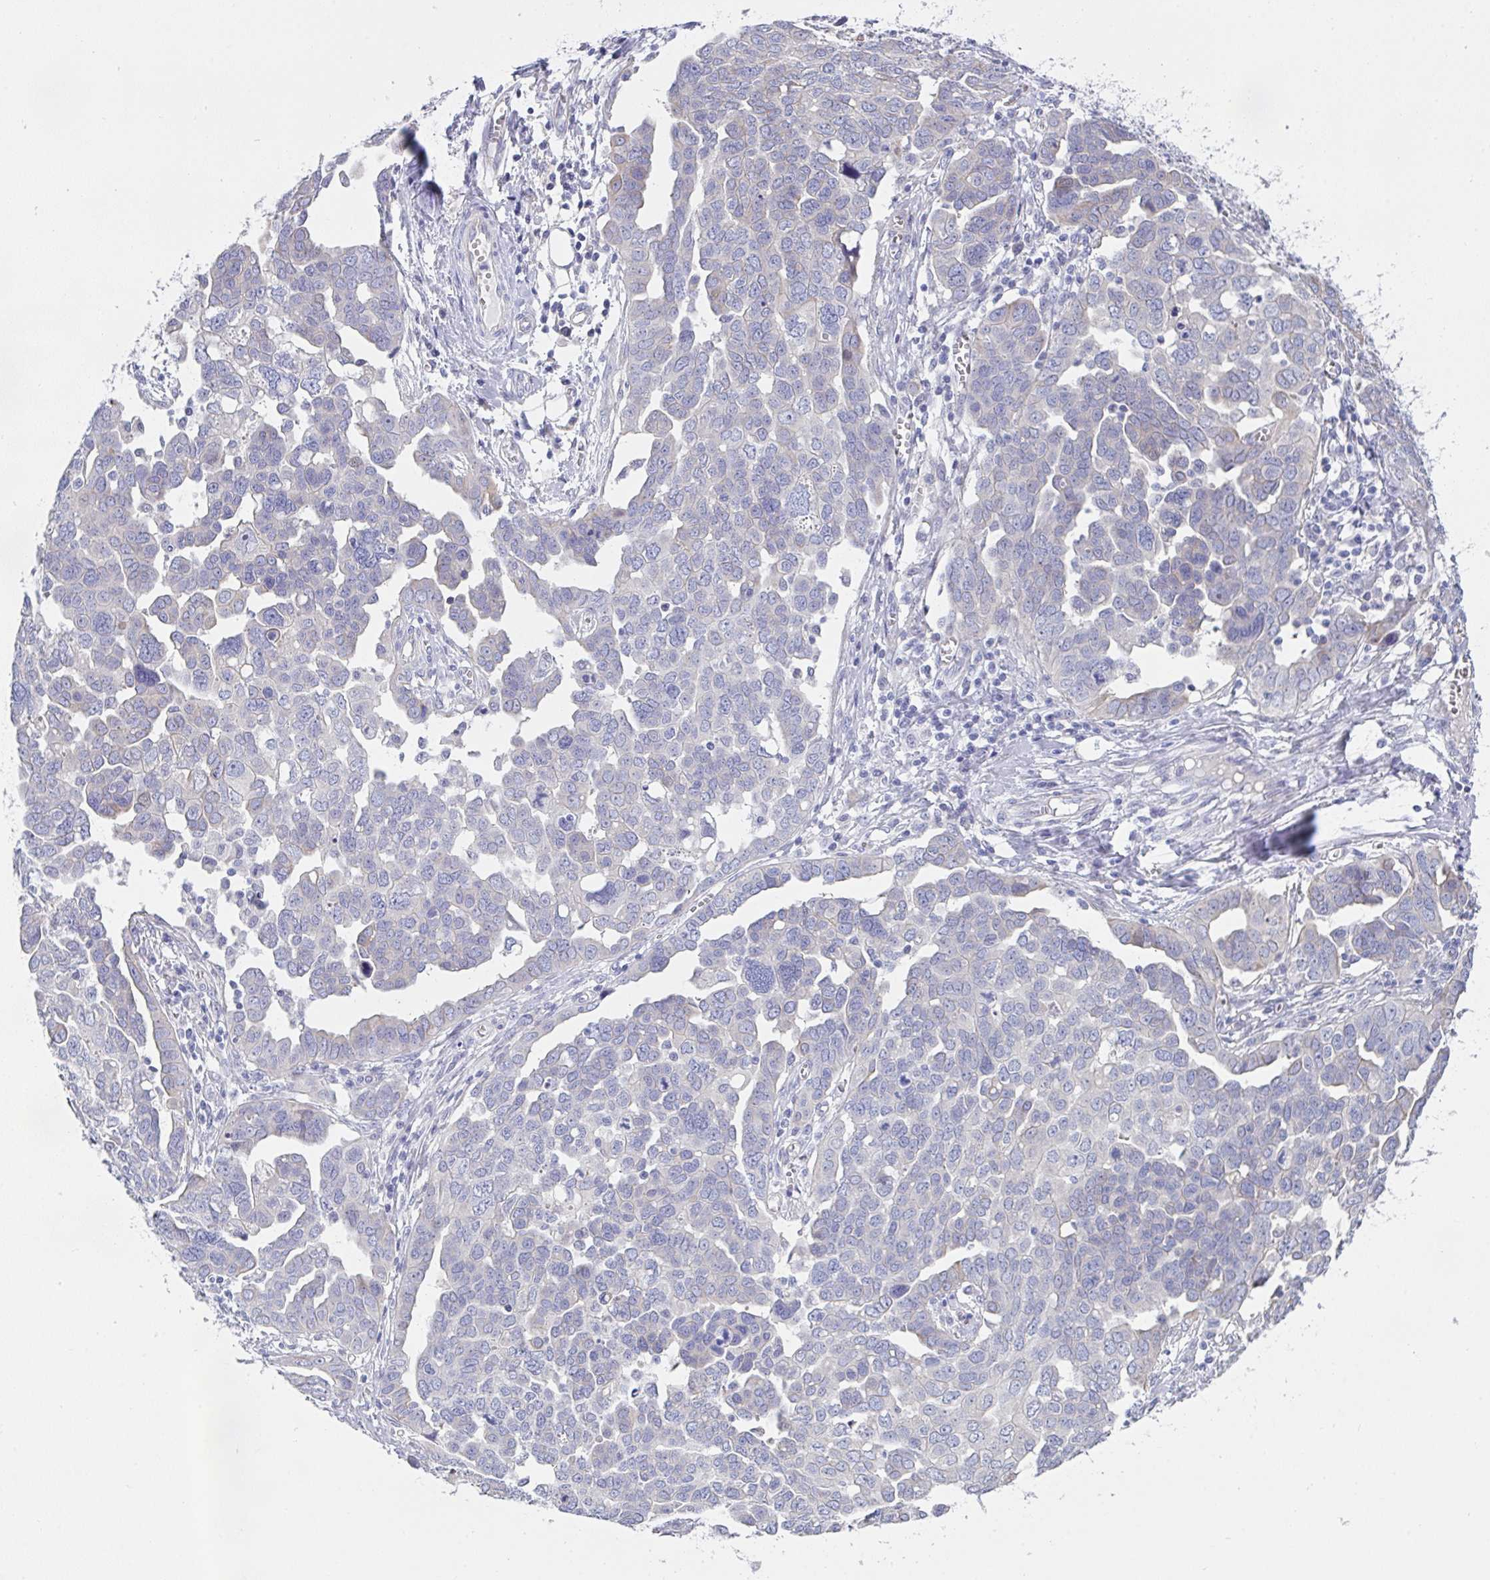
{"staining": {"intensity": "negative", "quantity": "none", "location": "none"}, "tissue": "ovarian cancer", "cell_type": "Tumor cells", "image_type": "cancer", "snomed": [{"axis": "morphology", "description": "Cystadenocarcinoma, serous, NOS"}, {"axis": "topography", "description": "Ovary"}], "caption": "The IHC image has no significant expression in tumor cells of ovarian cancer (serous cystadenocarcinoma) tissue.", "gene": "FBXO47", "patient": {"sex": "female", "age": 59}}